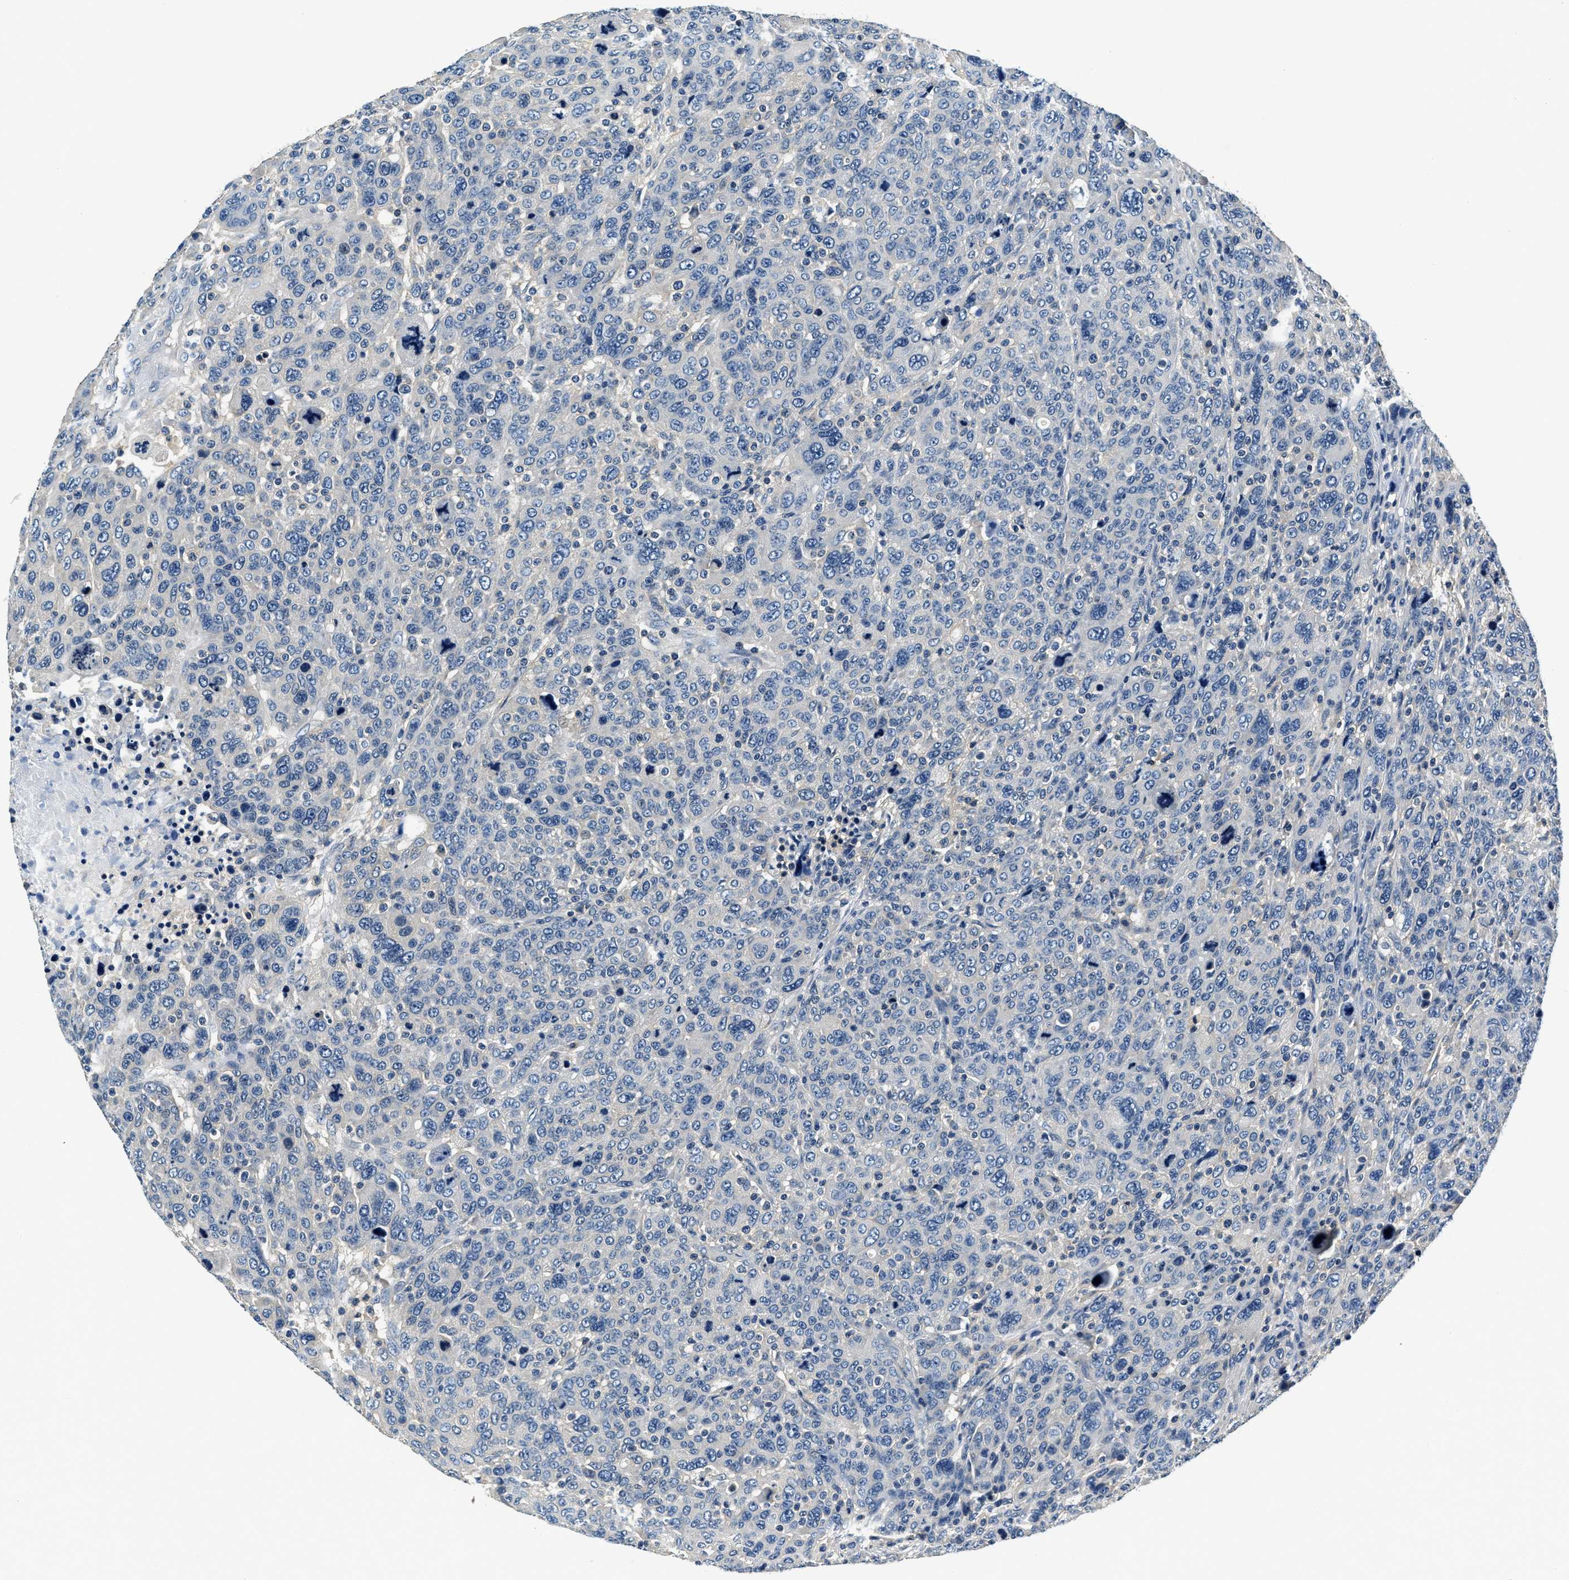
{"staining": {"intensity": "negative", "quantity": "none", "location": "none"}, "tissue": "breast cancer", "cell_type": "Tumor cells", "image_type": "cancer", "snomed": [{"axis": "morphology", "description": "Duct carcinoma"}, {"axis": "topography", "description": "Breast"}], "caption": "Immunohistochemistry of invasive ductal carcinoma (breast) demonstrates no expression in tumor cells.", "gene": "RESF1", "patient": {"sex": "female", "age": 37}}